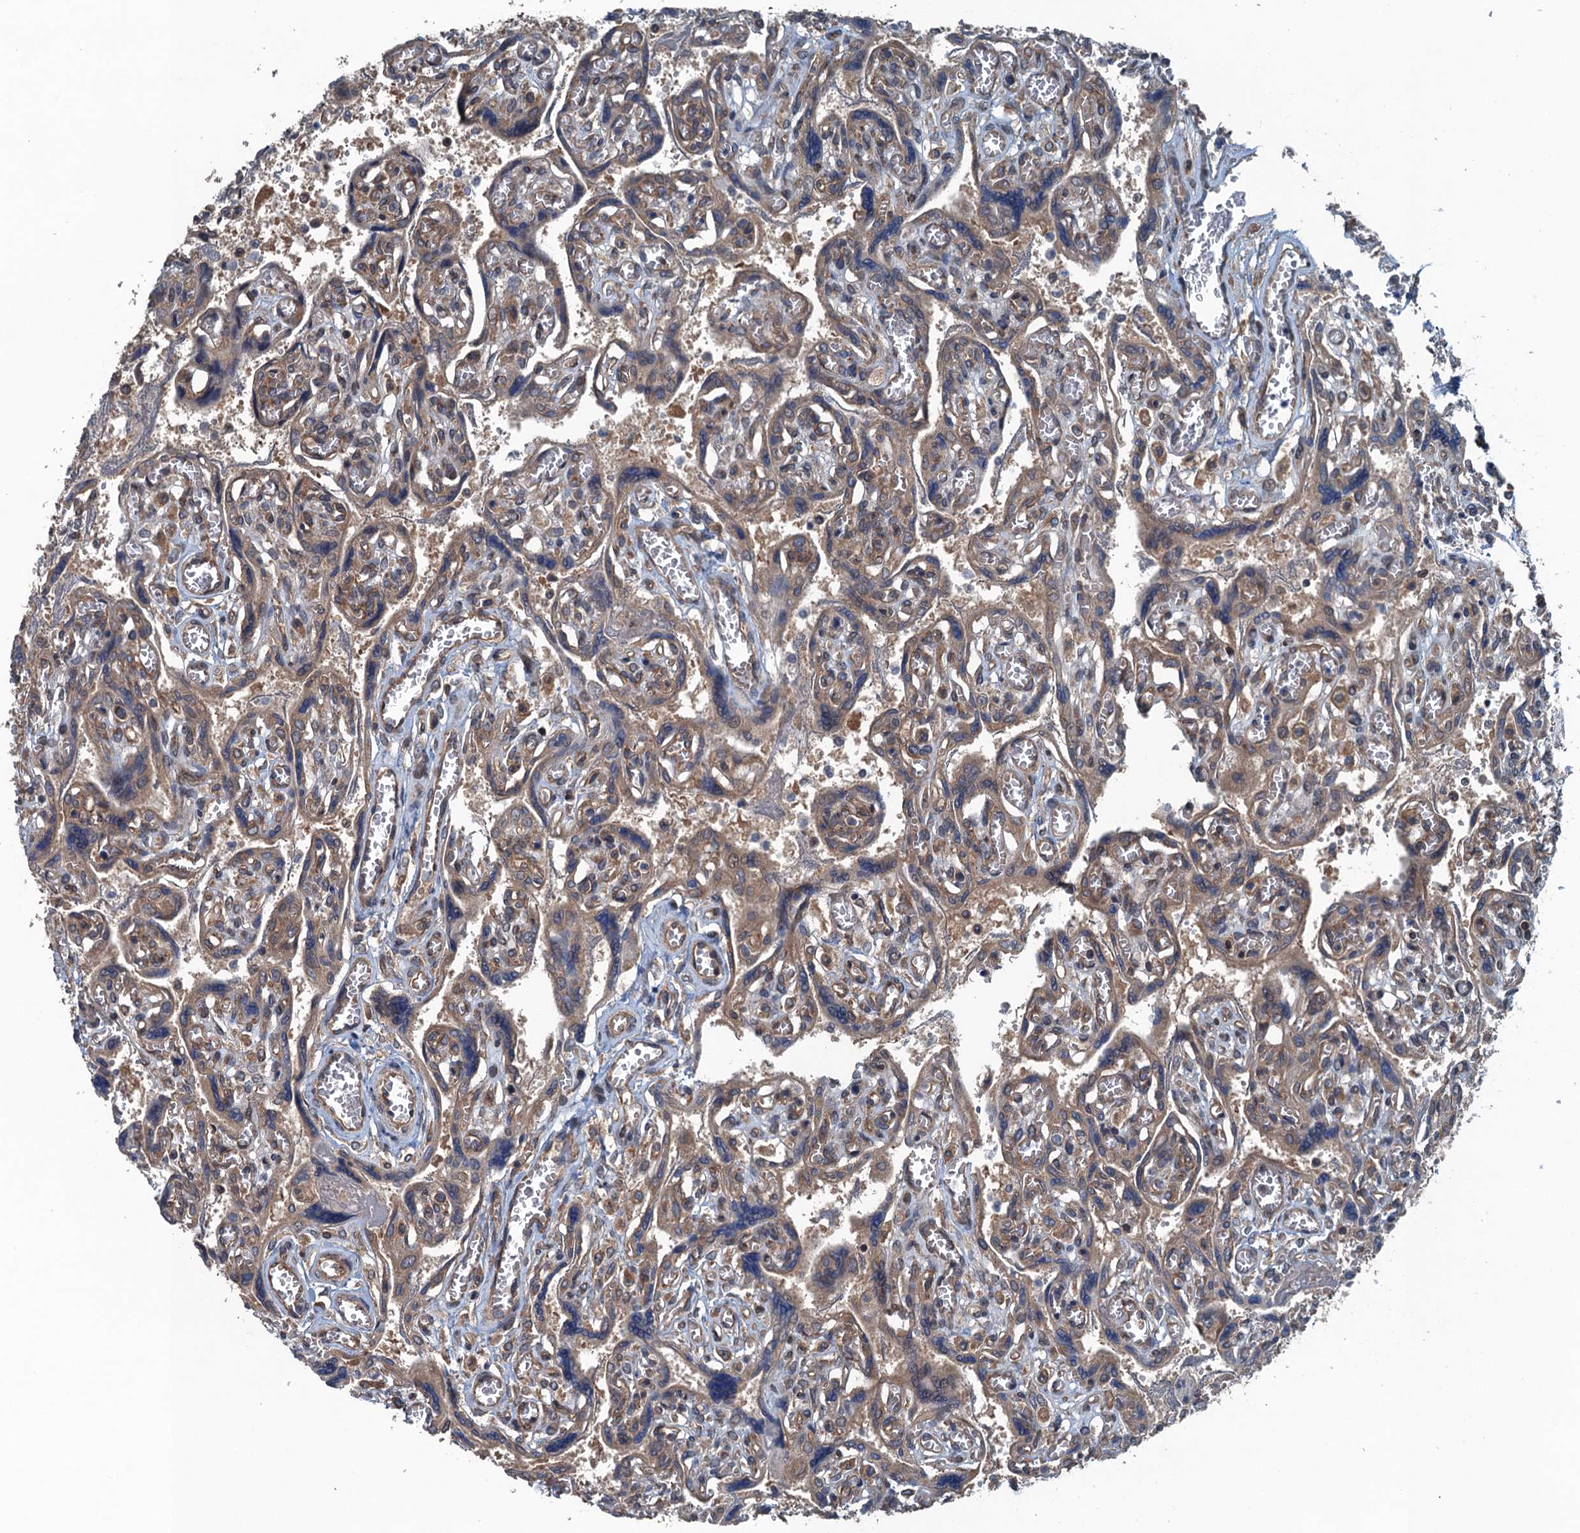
{"staining": {"intensity": "moderate", "quantity": ">75%", "location": "cytoplasmic/membranous"}, "tissue": "placenta", "cell_type": "Trophoblastic cells", "image_type": "normal", "snomed": [{"axis": "morphology", "description": "Normal tissue, NOS"}, {"axis": "topography", "description": "Placenta"}], "caption": "Immunohistochemistry (IHC) (DAB) staining of benign human placenta shows moderate cytoplasmic/membranous protein staining in approximately >75% of trophoblastic cells. (DAB (3,3'-diaminobenzidine) IHC with brightfield microscopy, high magnification).", "gene": "TRAPPC8", "patient": {"sex": "female", "age": 39}}